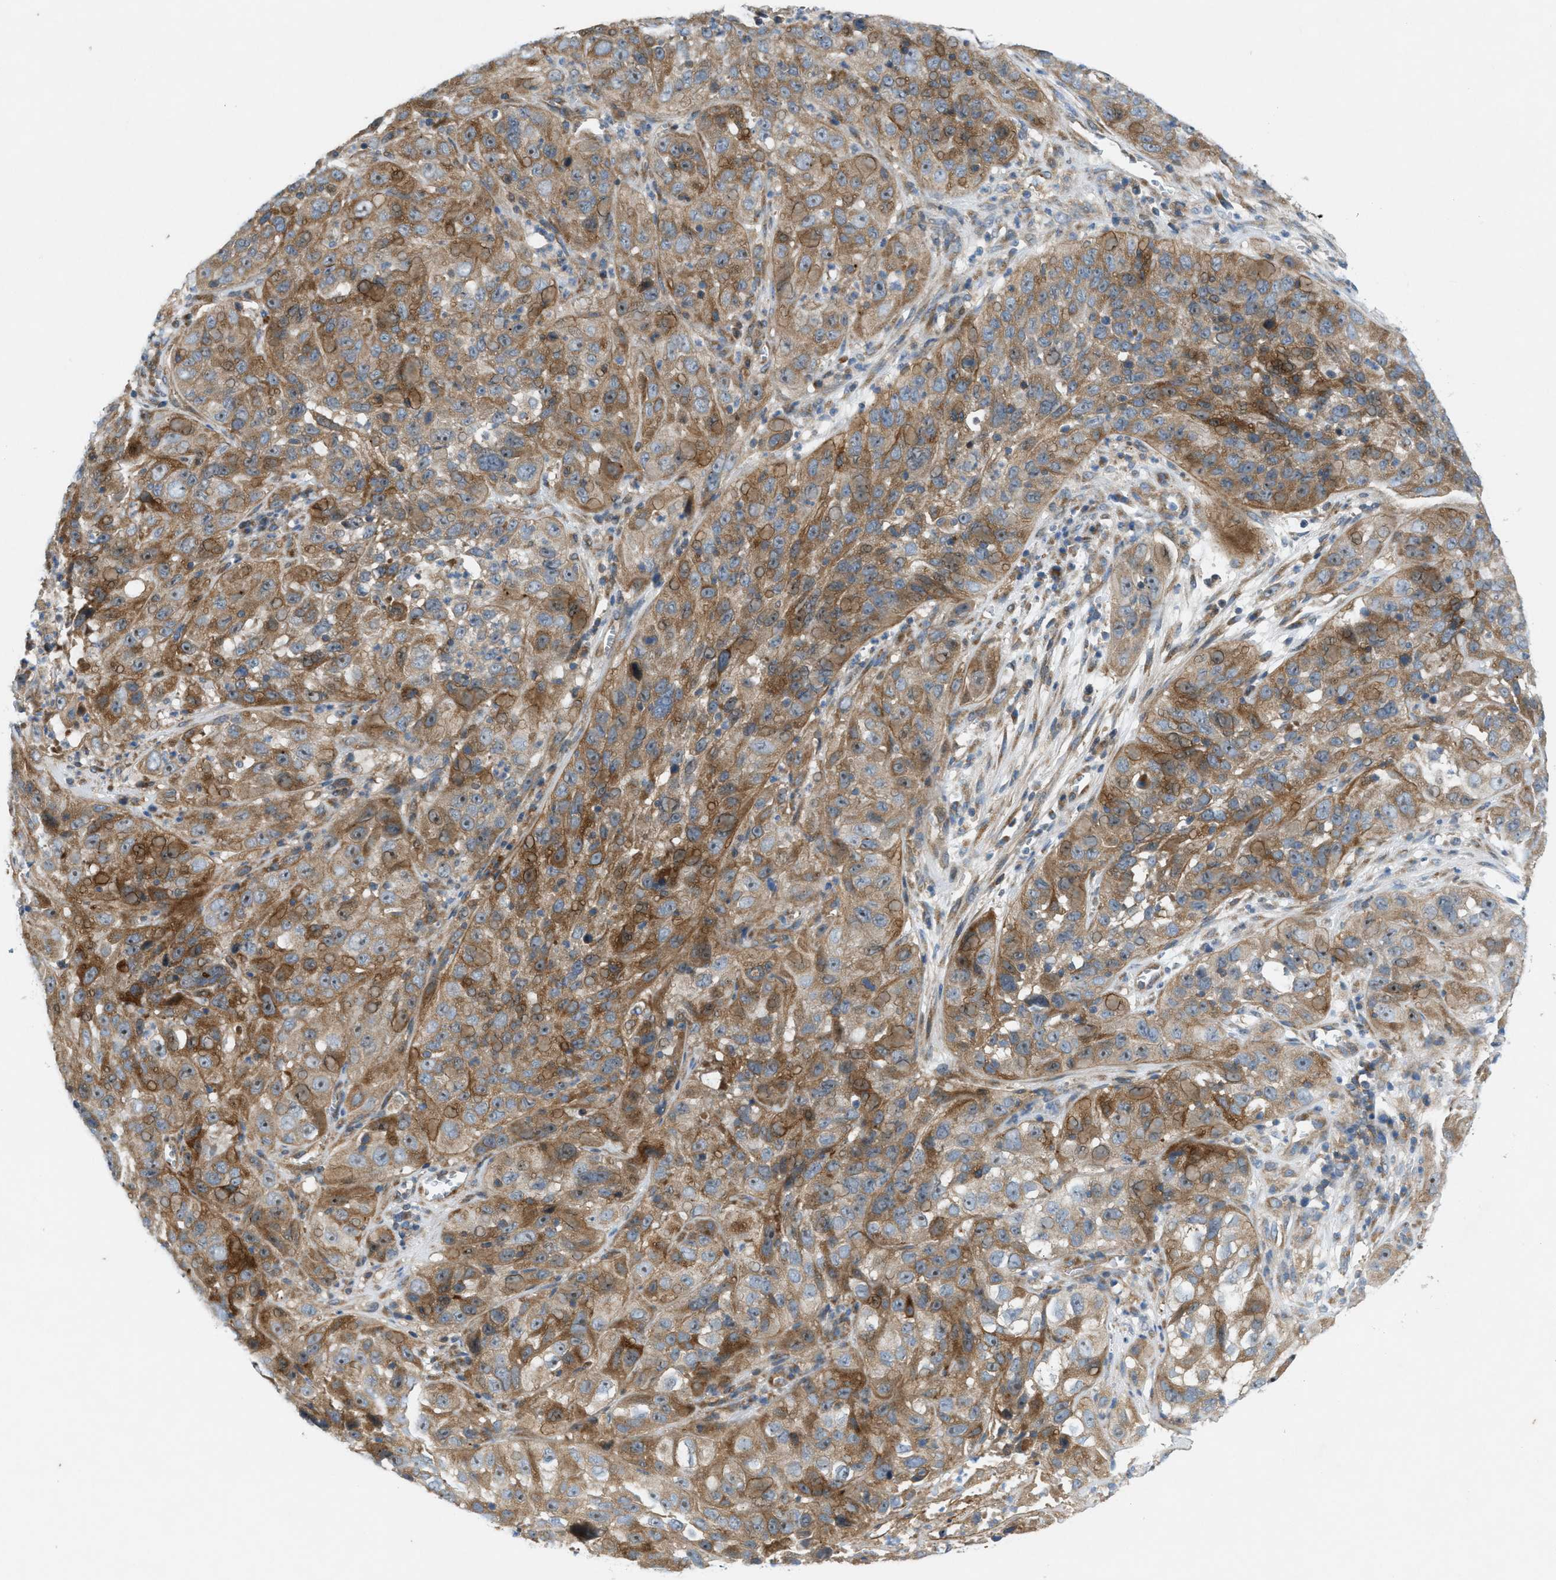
{"staining": {"intensity": "moderate", "quantity": ">75%", "location": "cytoplasmic/membranous,nuclear"}, "tissue": "cervical cancer", "cell_type": "Tumor cells", "image_type": "cancer", "snomed": [{"axis": "morphology", "description": "Squamous cell carcinoma, NOS"}, {"axis": "topography", "description": "Cervix"}], "caption": "Immunohistochemistry staining of cervical squamous cell carcinoma, which demonstrates medium levels of moderate cytoplasmic/membranous and nuclear positivity in approximately >75% of tumor cells indicating moderate cytoplasmic/membranous and nuclear protein staining. The staining was performed using DAB (3,3'-diaminobenzidine) (brown) for protein detection and nuclei were counterstained in hematoxylin (blue).", "gene": "CYB5D1", "patient": {"sex": "female", "age": 32}}